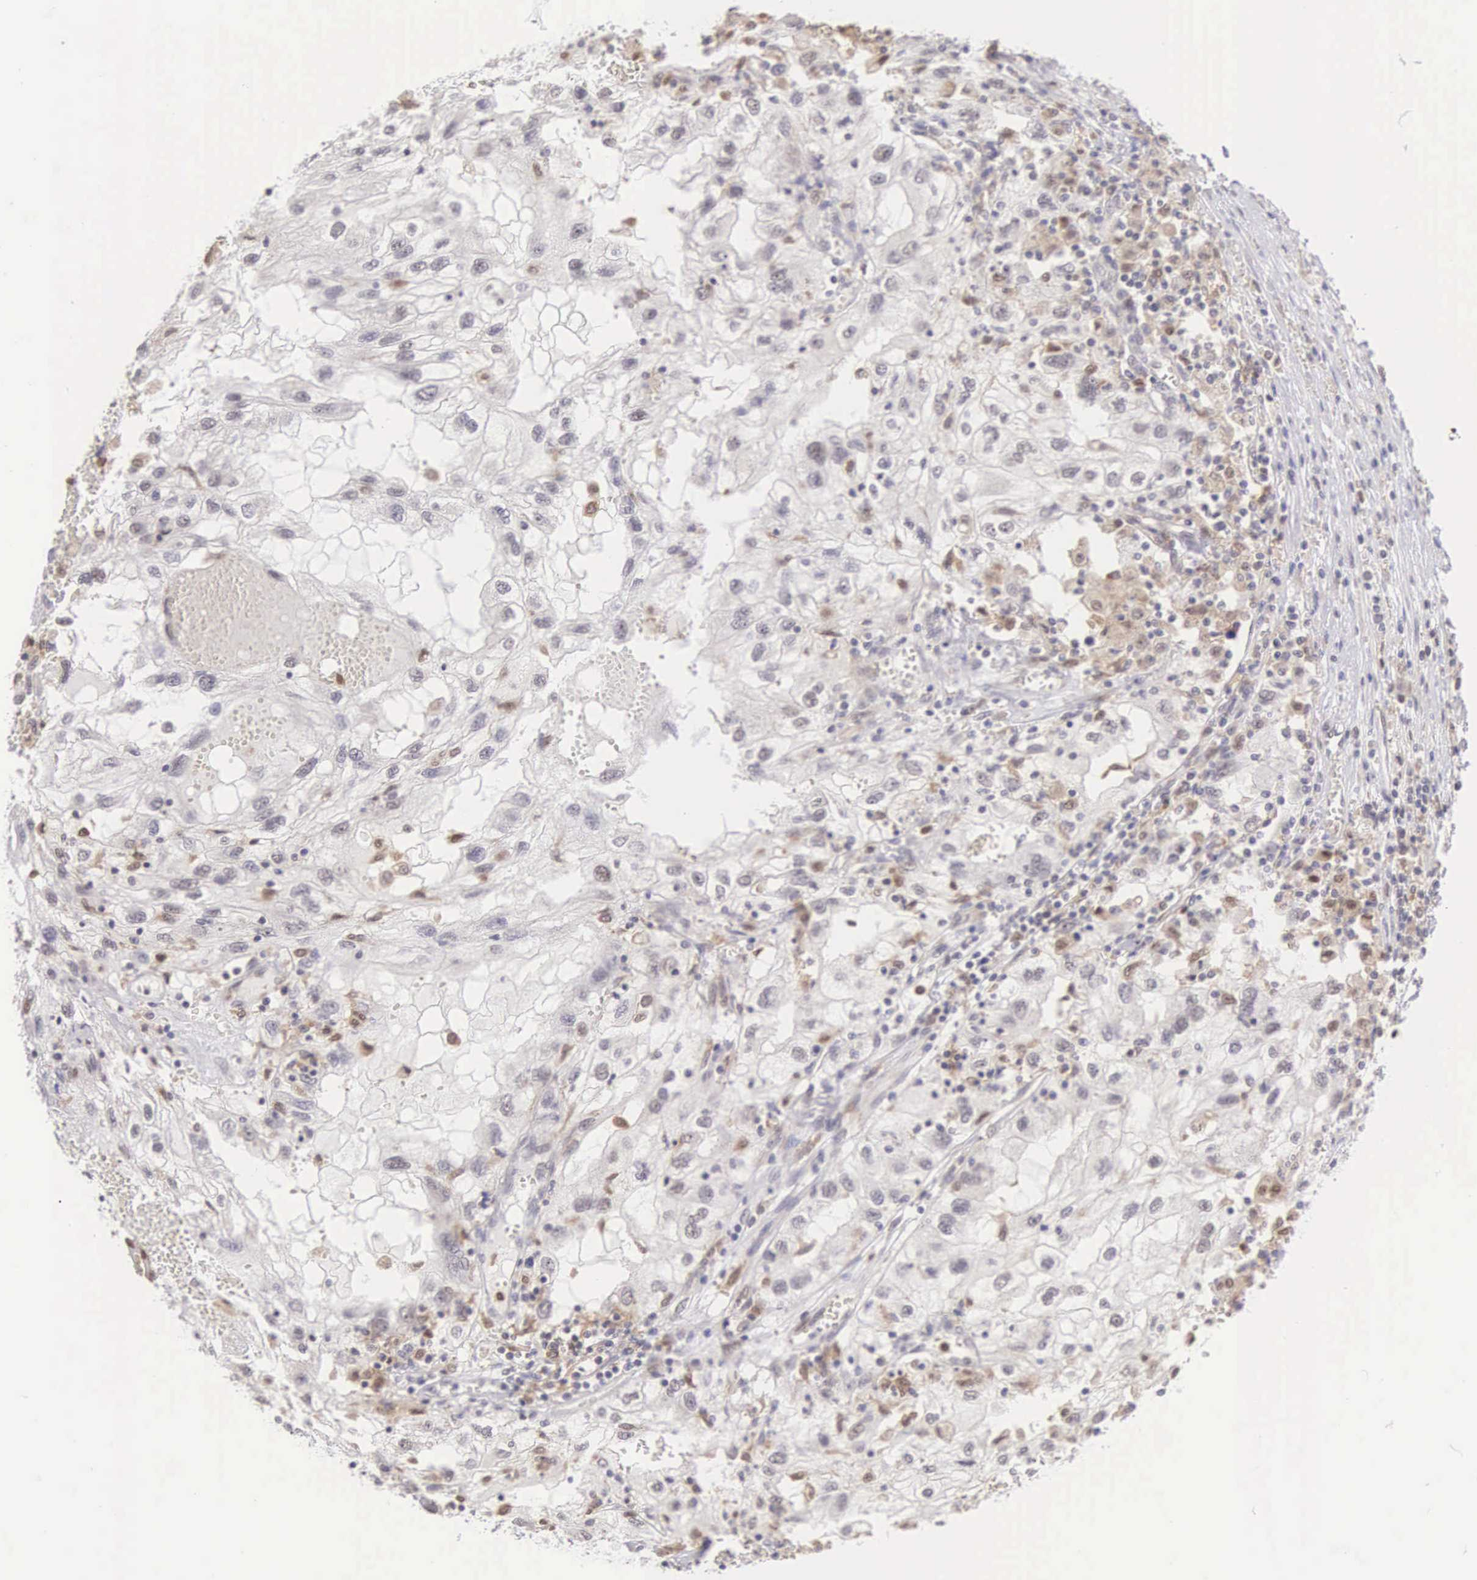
{"staining": {"intensity": "negative", "quantity": "none", "location": "none"}, "tissue": "renal cancer", "cell_type": "Tumor cells", "image_type": "cancer", "snomed": [{"axis": "morphology", "description": "Normal tissue, NOS"}, {"axis": "morphology", "description": "Adenocarcinoma, NOS"}, {"axis": "topography", "description": "Kidney"}], "caption": "An IHC image of renal cancer is shown. There is no staining in tumor cells of renal cancer.", "gene": "GRK3", "patient": {"sex": "male", "age": 71}}